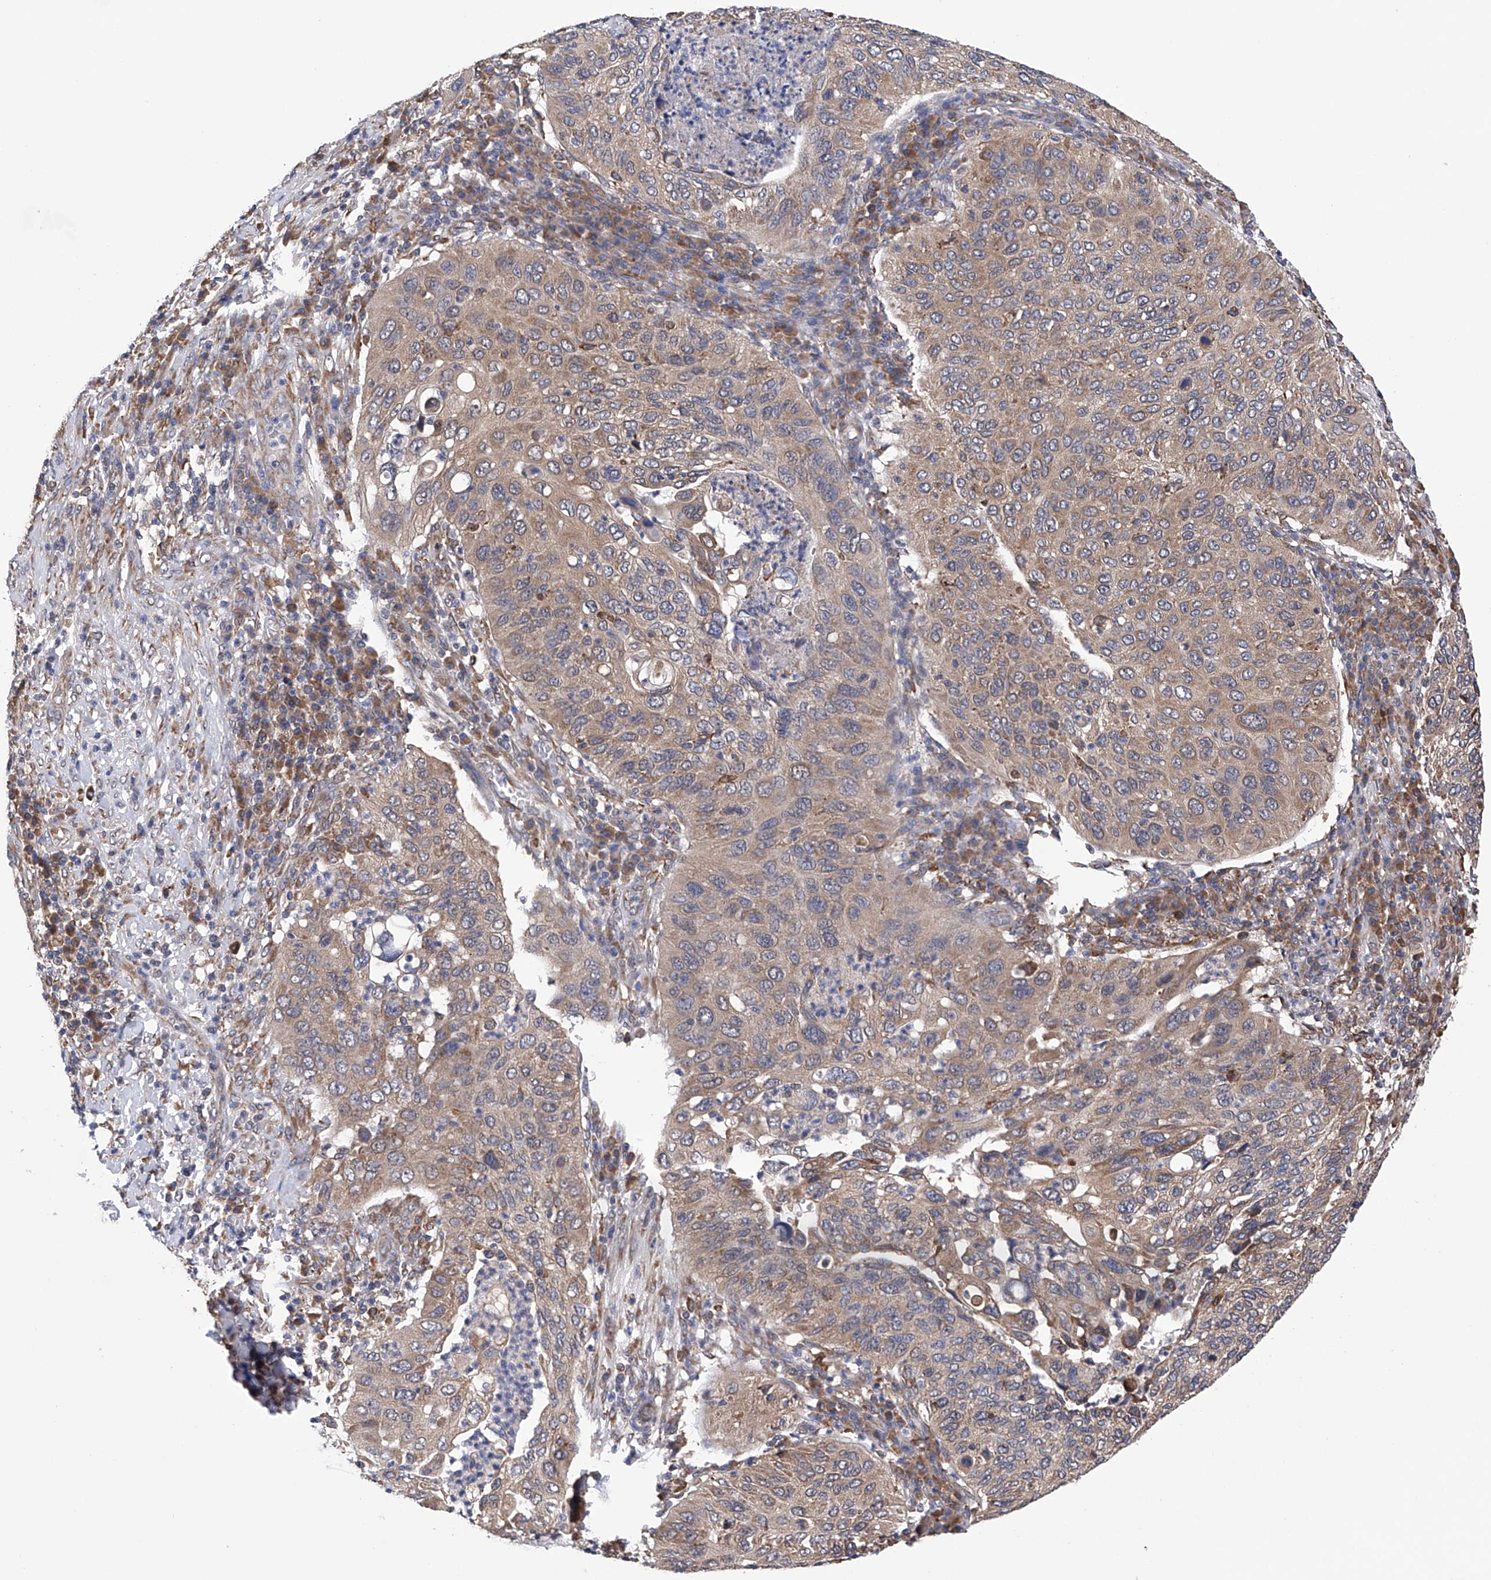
{"staining": {"intensity": "weak", "quantity": ">75%", "location": "cytoplasmic/membranous"}, "tissue": "cervical cancer", "cell_type": "Tumor cells", "image_type": "cancer", "snomed": [{"axis": "morphology", "description": "Squamous cell carcinoma, NOS"}, {"axis": "topography", "description": "Cervix"}], "caption": "Human cervical cancer (squamous cell carcinoma) stained for a protein (brown) shows weak cytoplasmic/membranous positive staining in about >75% of tumor cells.", "gene": "DNAH8", "patient": {"sex": "female", "age": 38}}